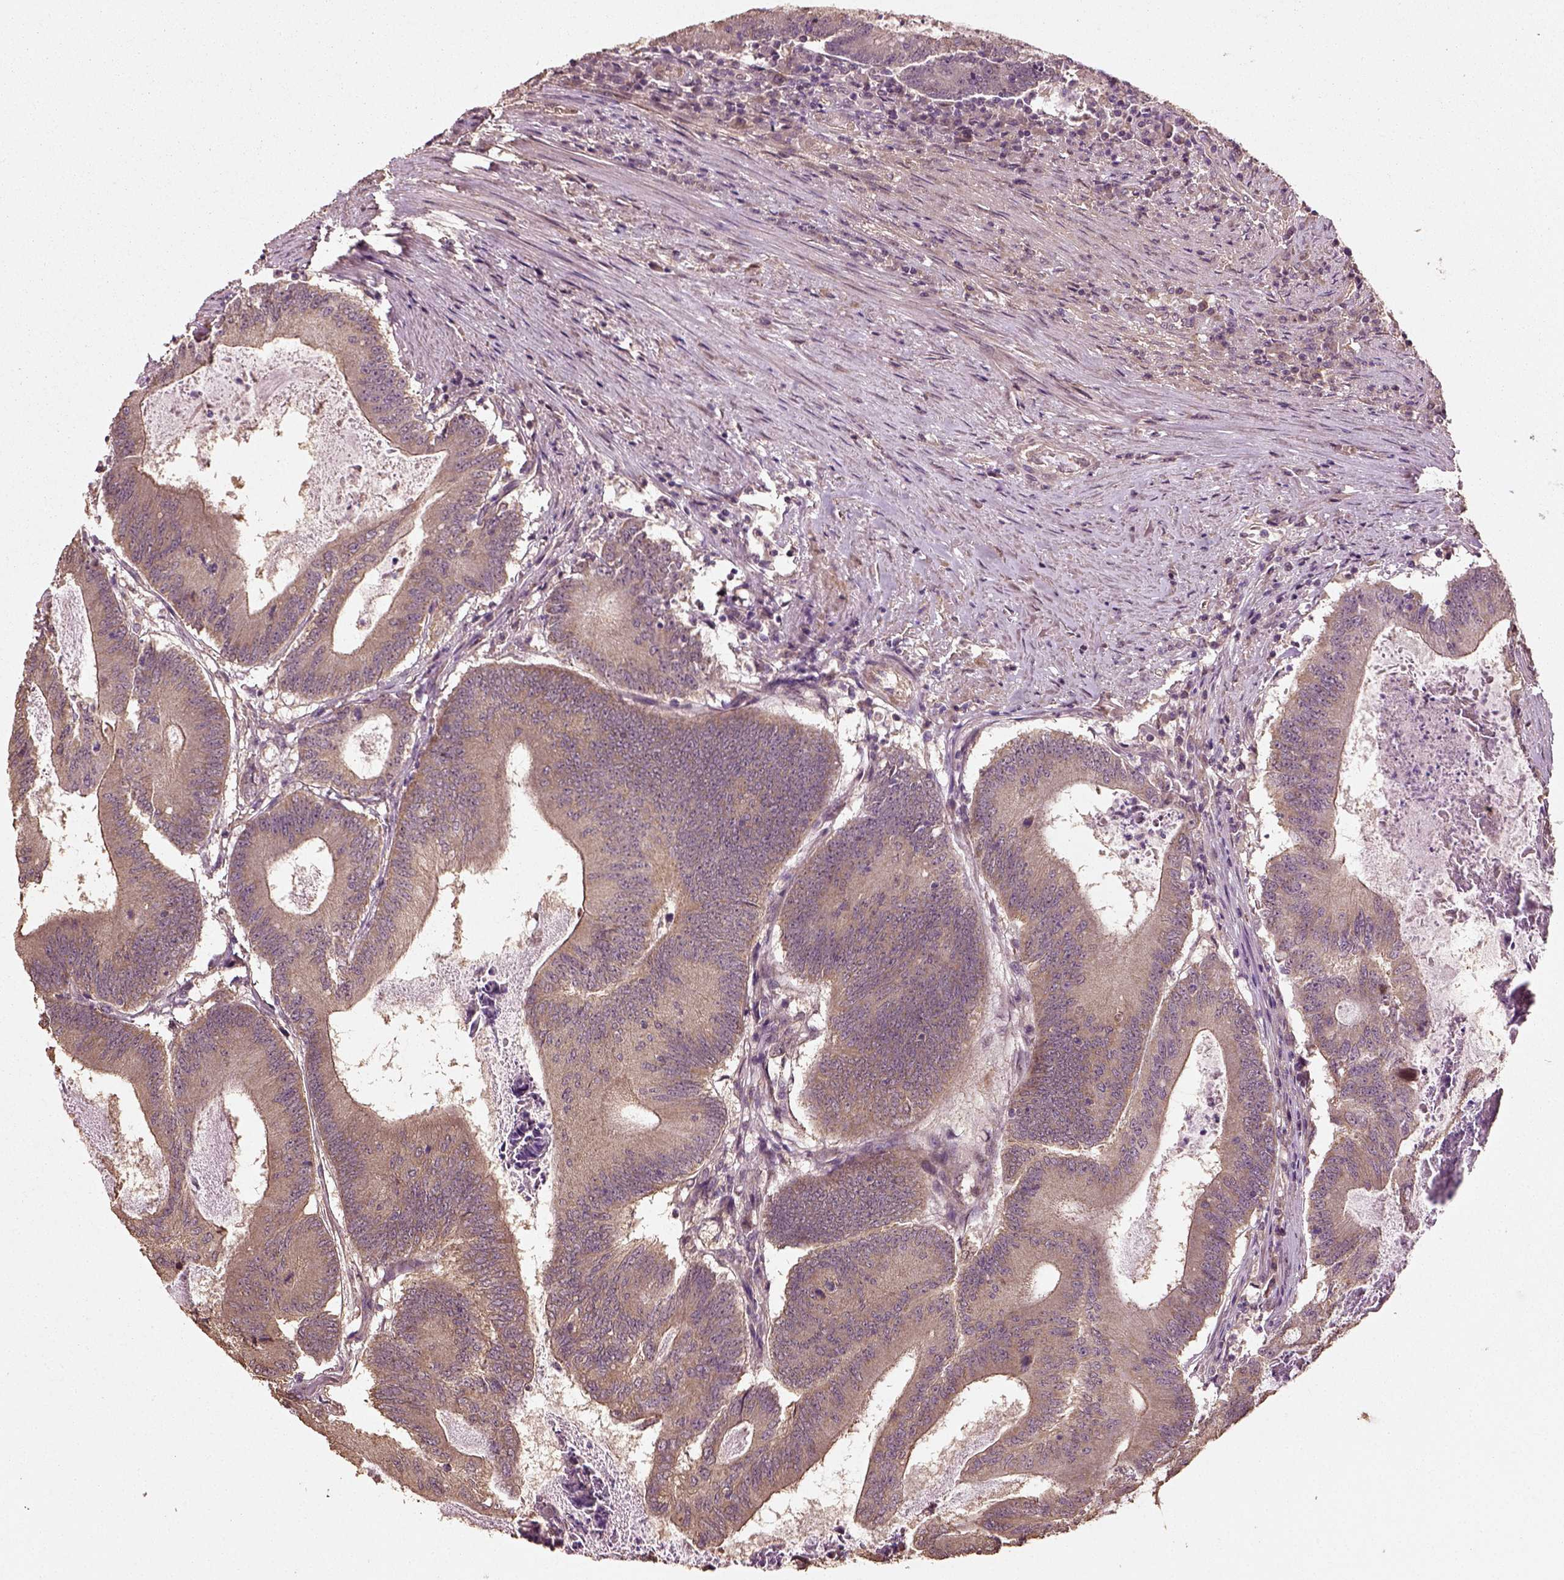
{"staining": {"intensity": "weak", "quantity": "25%-75%", "location": "cytoplasmic/membranous"}, "tissue": "colorectal cancer", "cell_type": "Tumor cells", "image_type": "cancer", "snomed": [{"axis": "morphology", "description": "Adenocarcinoma, NOS"}, {"axis": "topography", "description": "Colon"}], "caption": "Weak cytoplasmic/membranous protein expression is seen in approximately 25%-75% of tumor cells in adenocarcinoma (colorectal). Using DAB (3,3'-diaminobenzidine) (brown) and hematoxylin (blue) stains, captured at high magnification using brightfield microscopy.", "gene": "ERV3-1", "patient": {"sex": "female", "age": 70}}